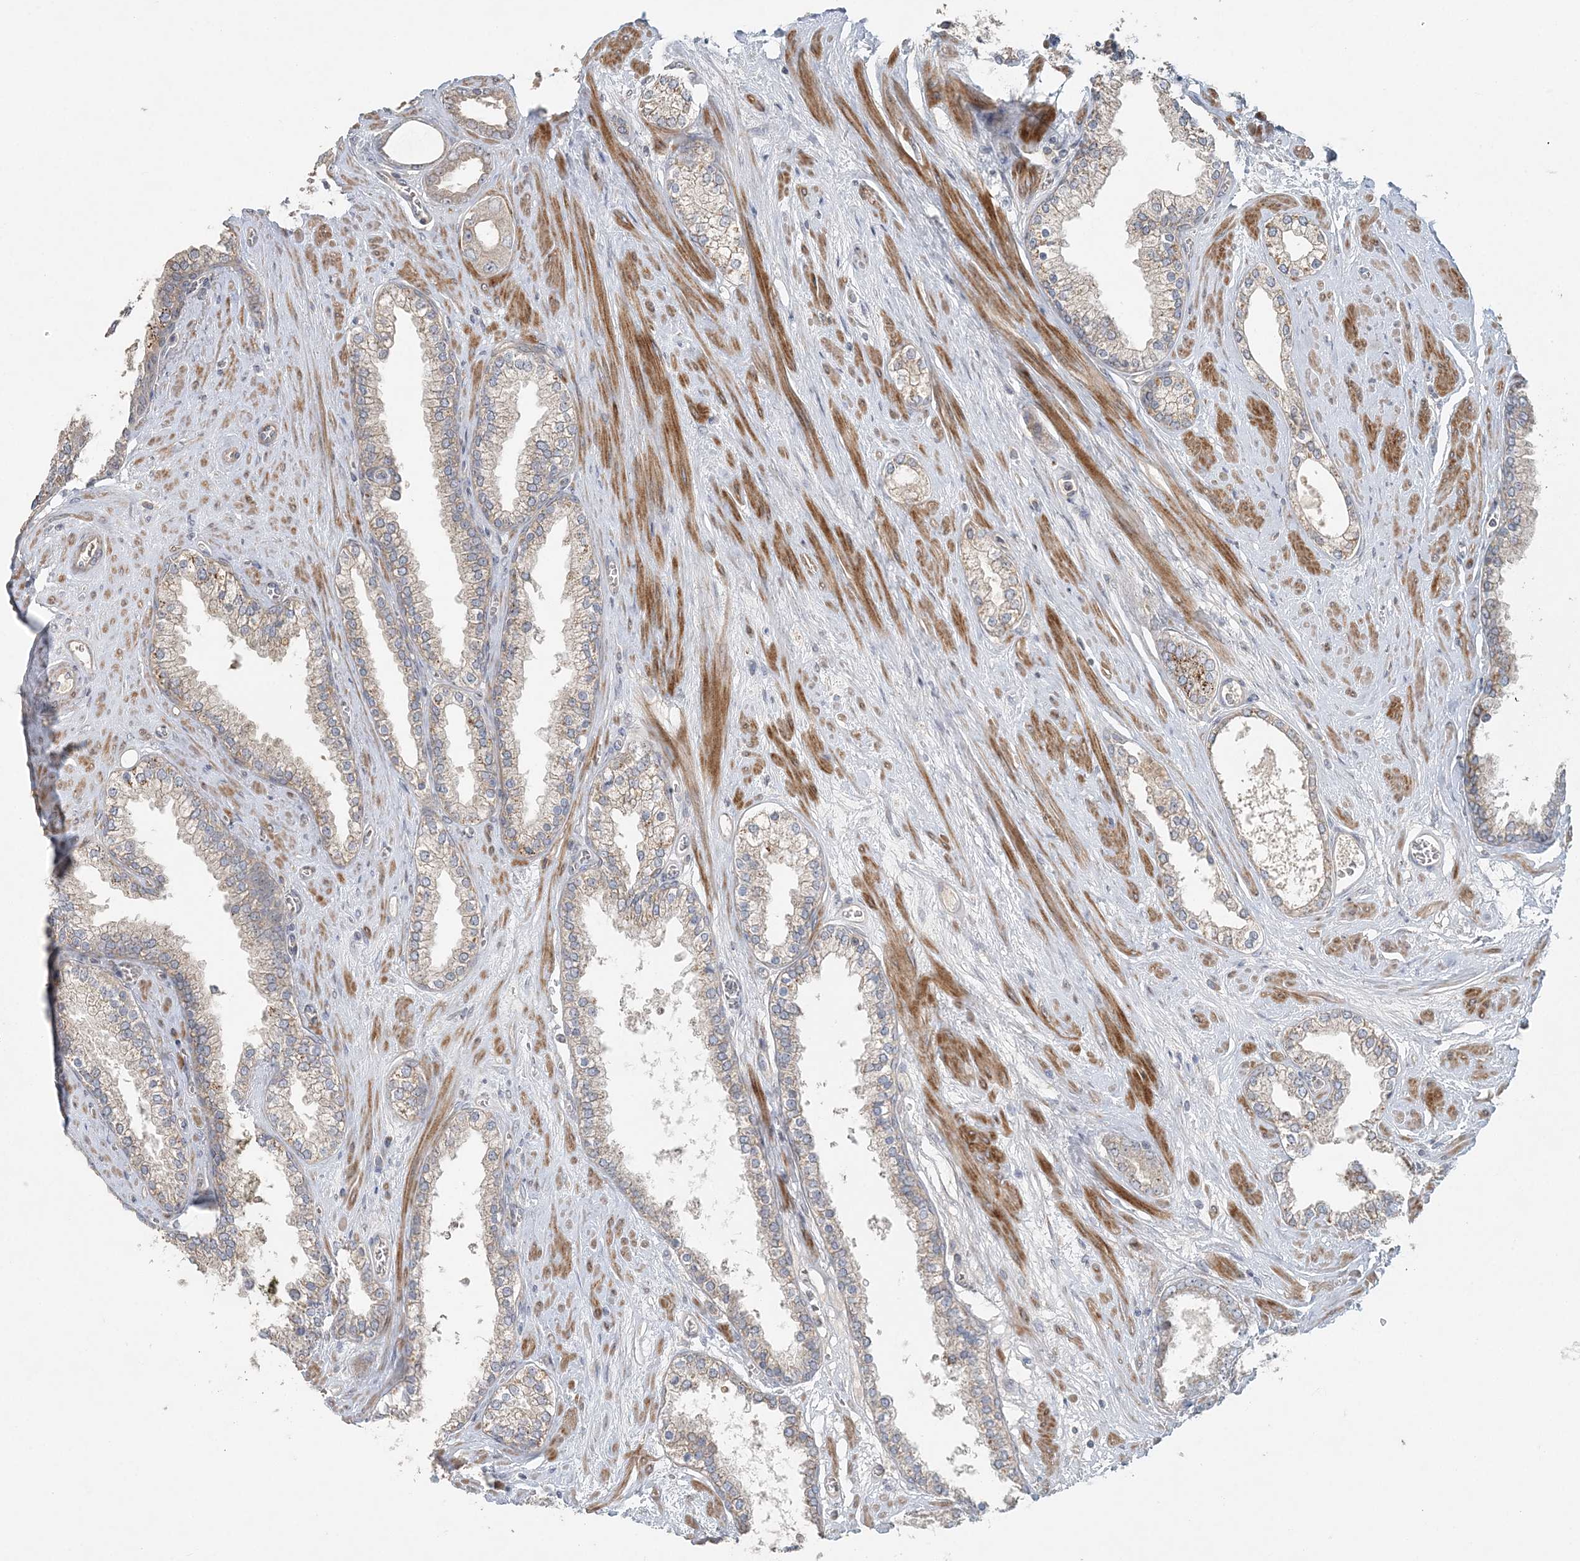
{"staining": {"intensity": "negative", "quantity": "none", "location": "none"}, "tissue": "prostate cancer", "cell_type": "Tumor cells", "image_type": "cancer", "snomed": [{"axis": "morphology", "description": "Adenocarcinoma, Low grade"}, {"axis": "topography", "description": "Prostate"}], "caption": "A high-resolution micrograph shows immunohistochemistry (IHC) staining of prostate cancer (adenocarcinoma (low-grade)), which shows no significant positivity in tumor cells.", "gene": "SLC4A10", "patient": {"sex": "male", "age": 62}}